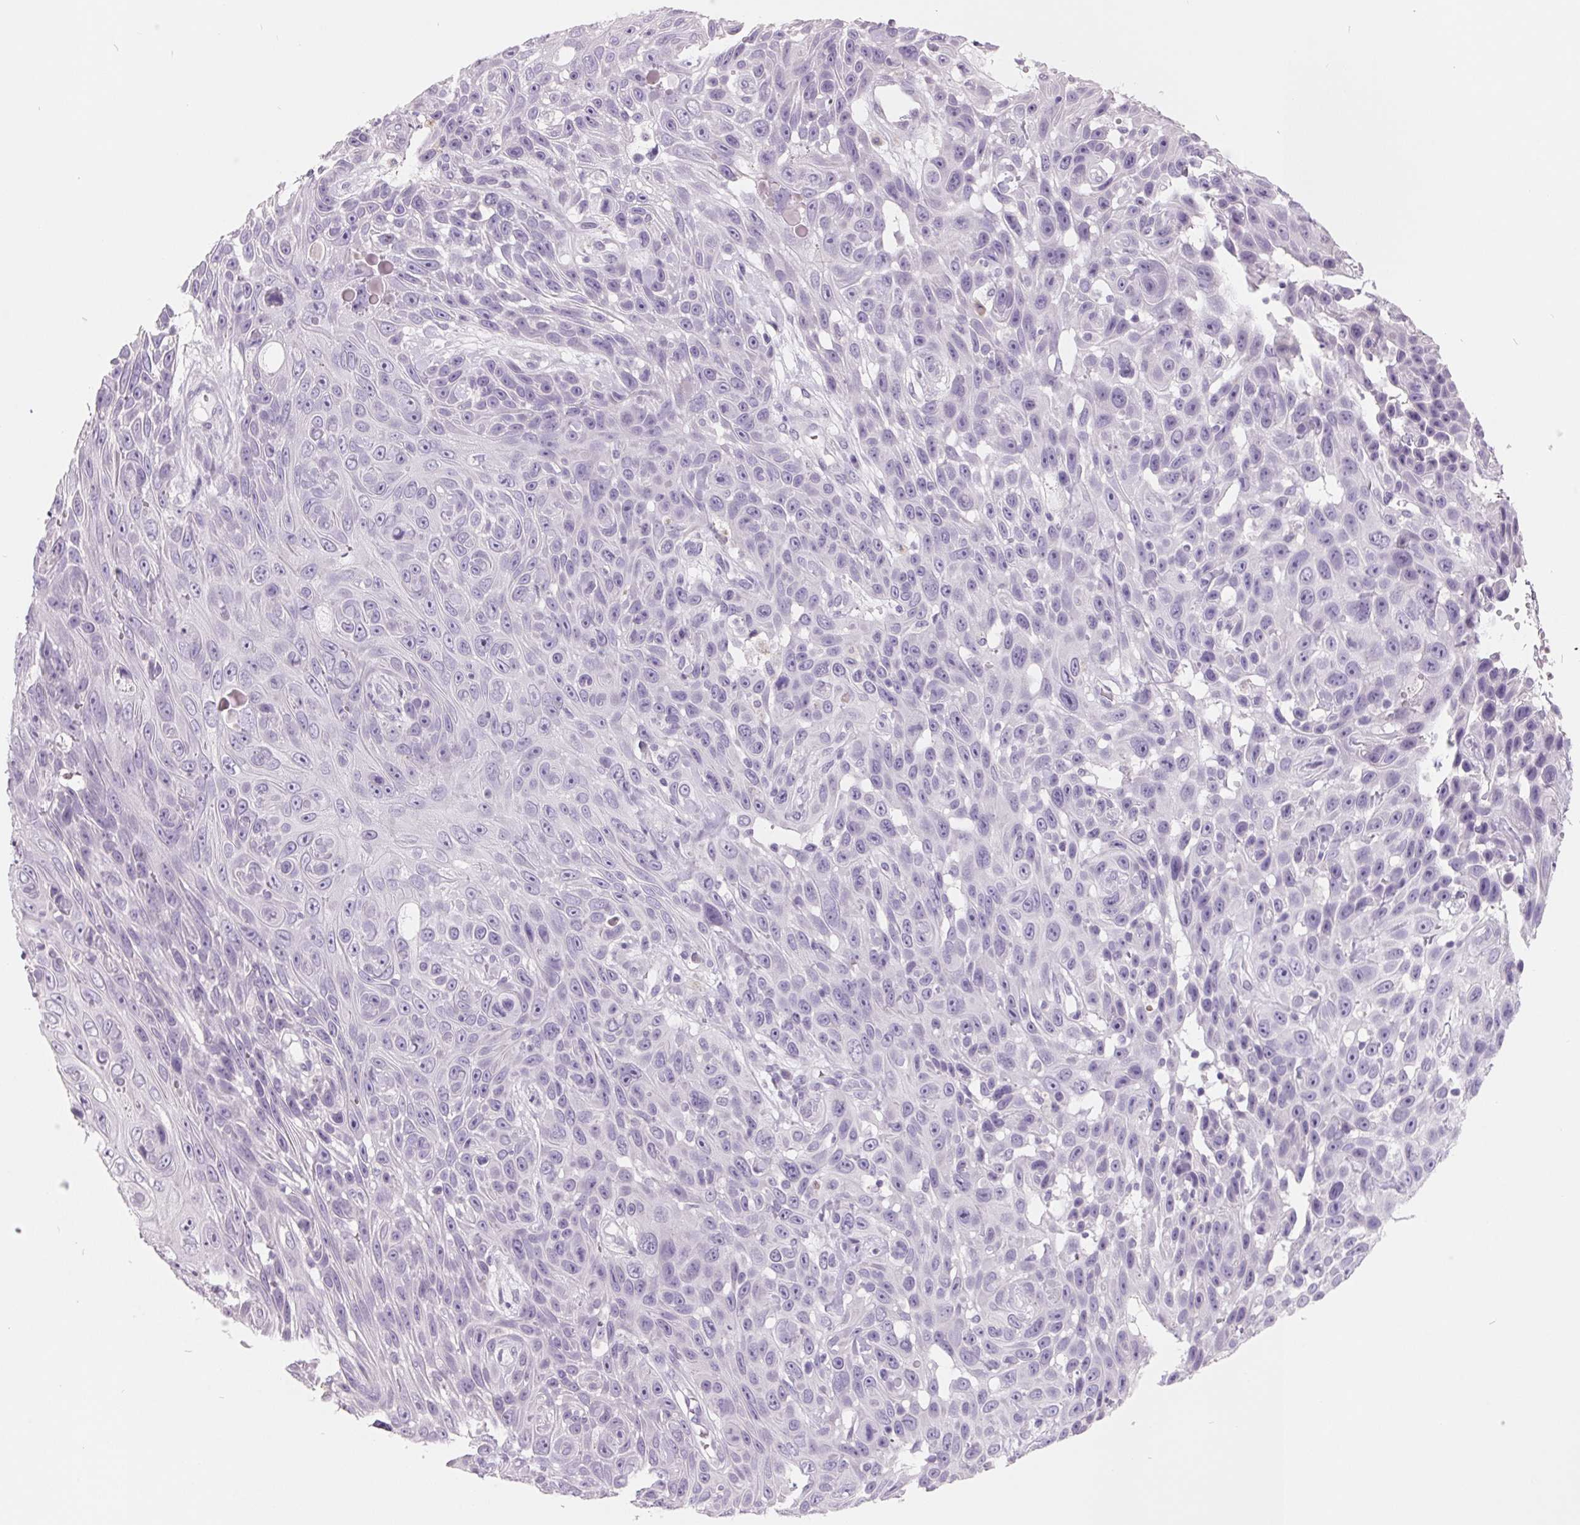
{"staining": {"intensity": "negative", "quantity": "none", "location": "none"}, "tissue": "skin cancer", "cell_type": "Tumor cells", "image_type": "cancer", "snomed": [{"axis": "morphology", "description": "Squamous cell carcinoma, NOS"}, {"axis": "topography", "description": "Skin"}], "caption": "Tumor cells show no significant expression in skin cancer (squamous cell carcinoma).", "gene": "FTCD", "patient": {"sex": "male", "age": 82}}